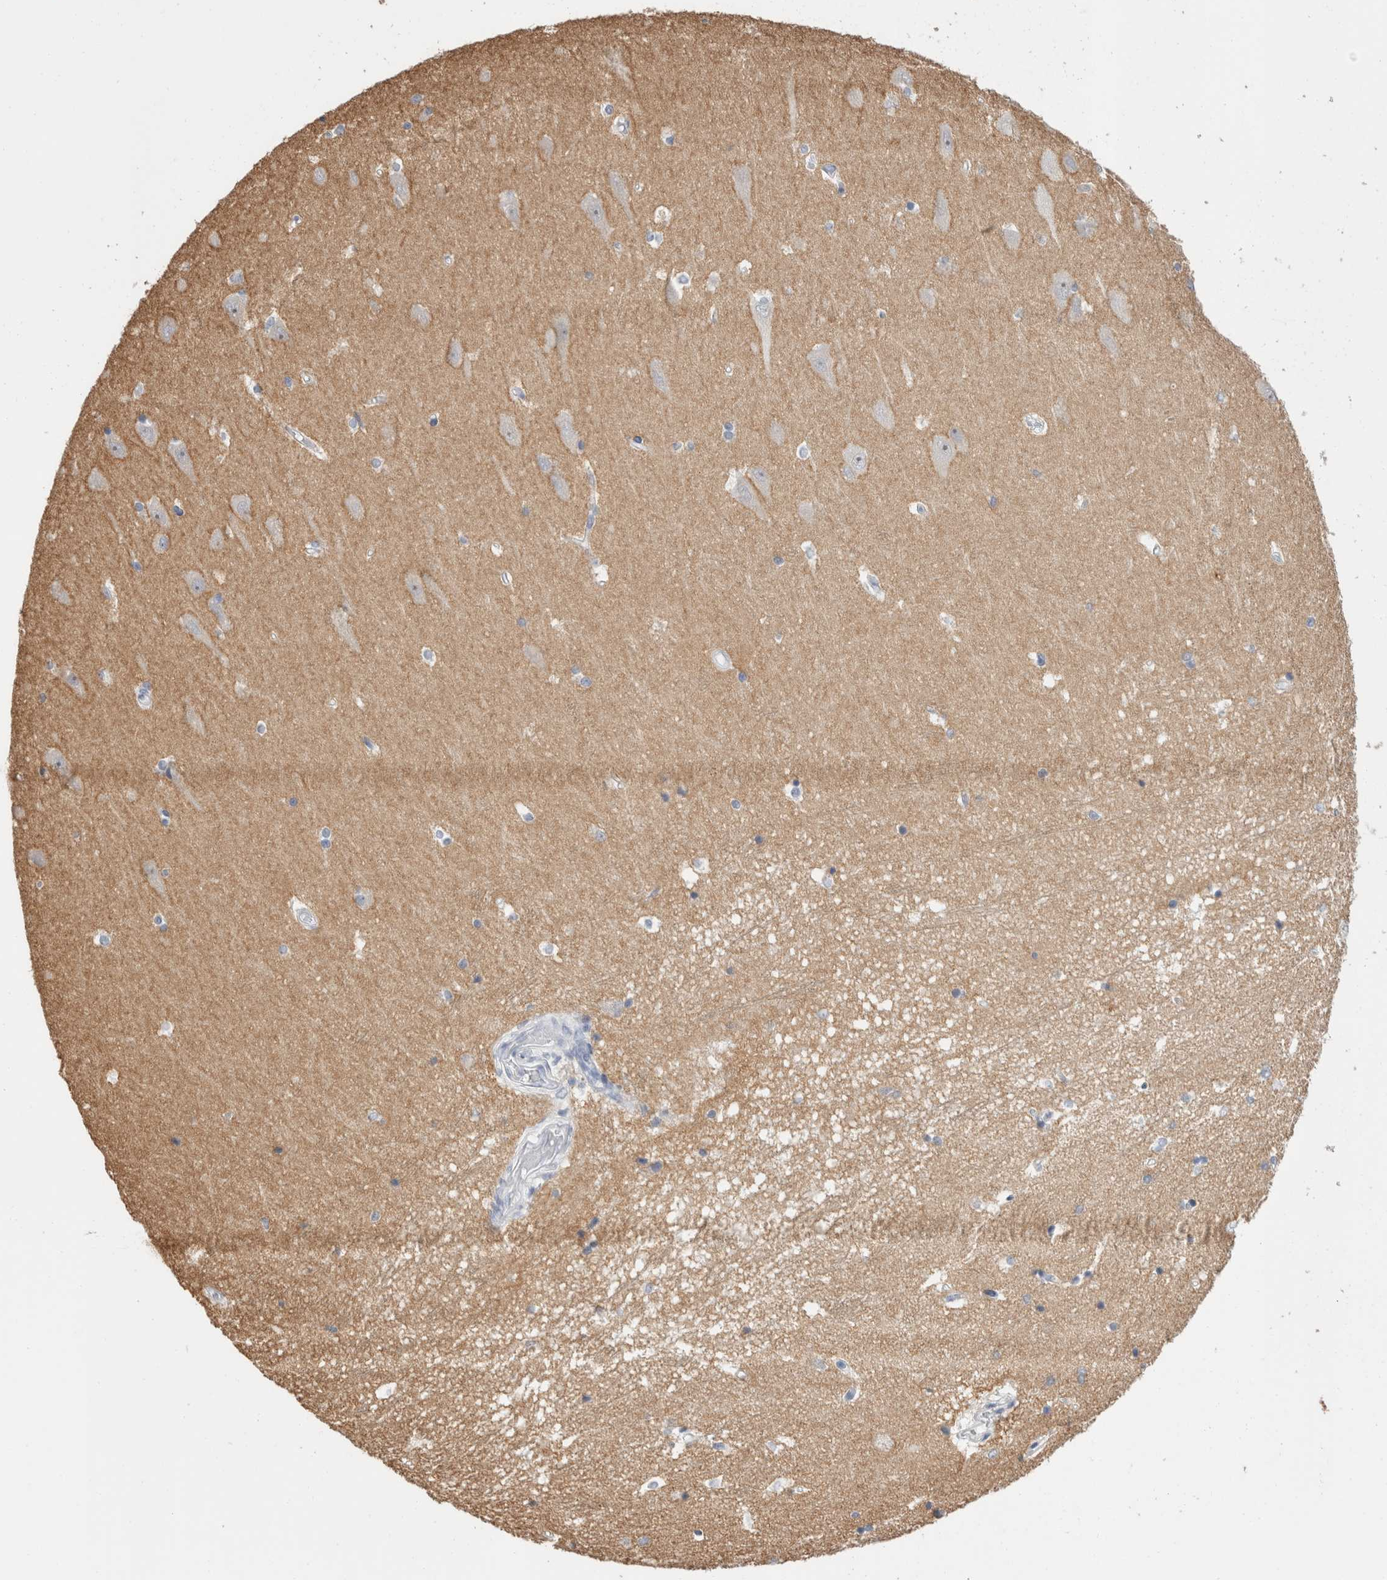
{"staining": {"intensity": "negative", "quantity": "none", "location": "none"}, "tissue": "hippocampus", "cell_type": "Glial cells", "image_type": "normal", "snomed": [{"axis": "morphology", "description": "Normal tissue, NOS"}, {"axis": "topography", "description": "Hippocampus"}], "caption": "This is an IHC photomicrograph of normal hippocampus. There is no positivity in glial cells.", "gene": "CADM3", "patient": {"sex": "male", "age": 45}}